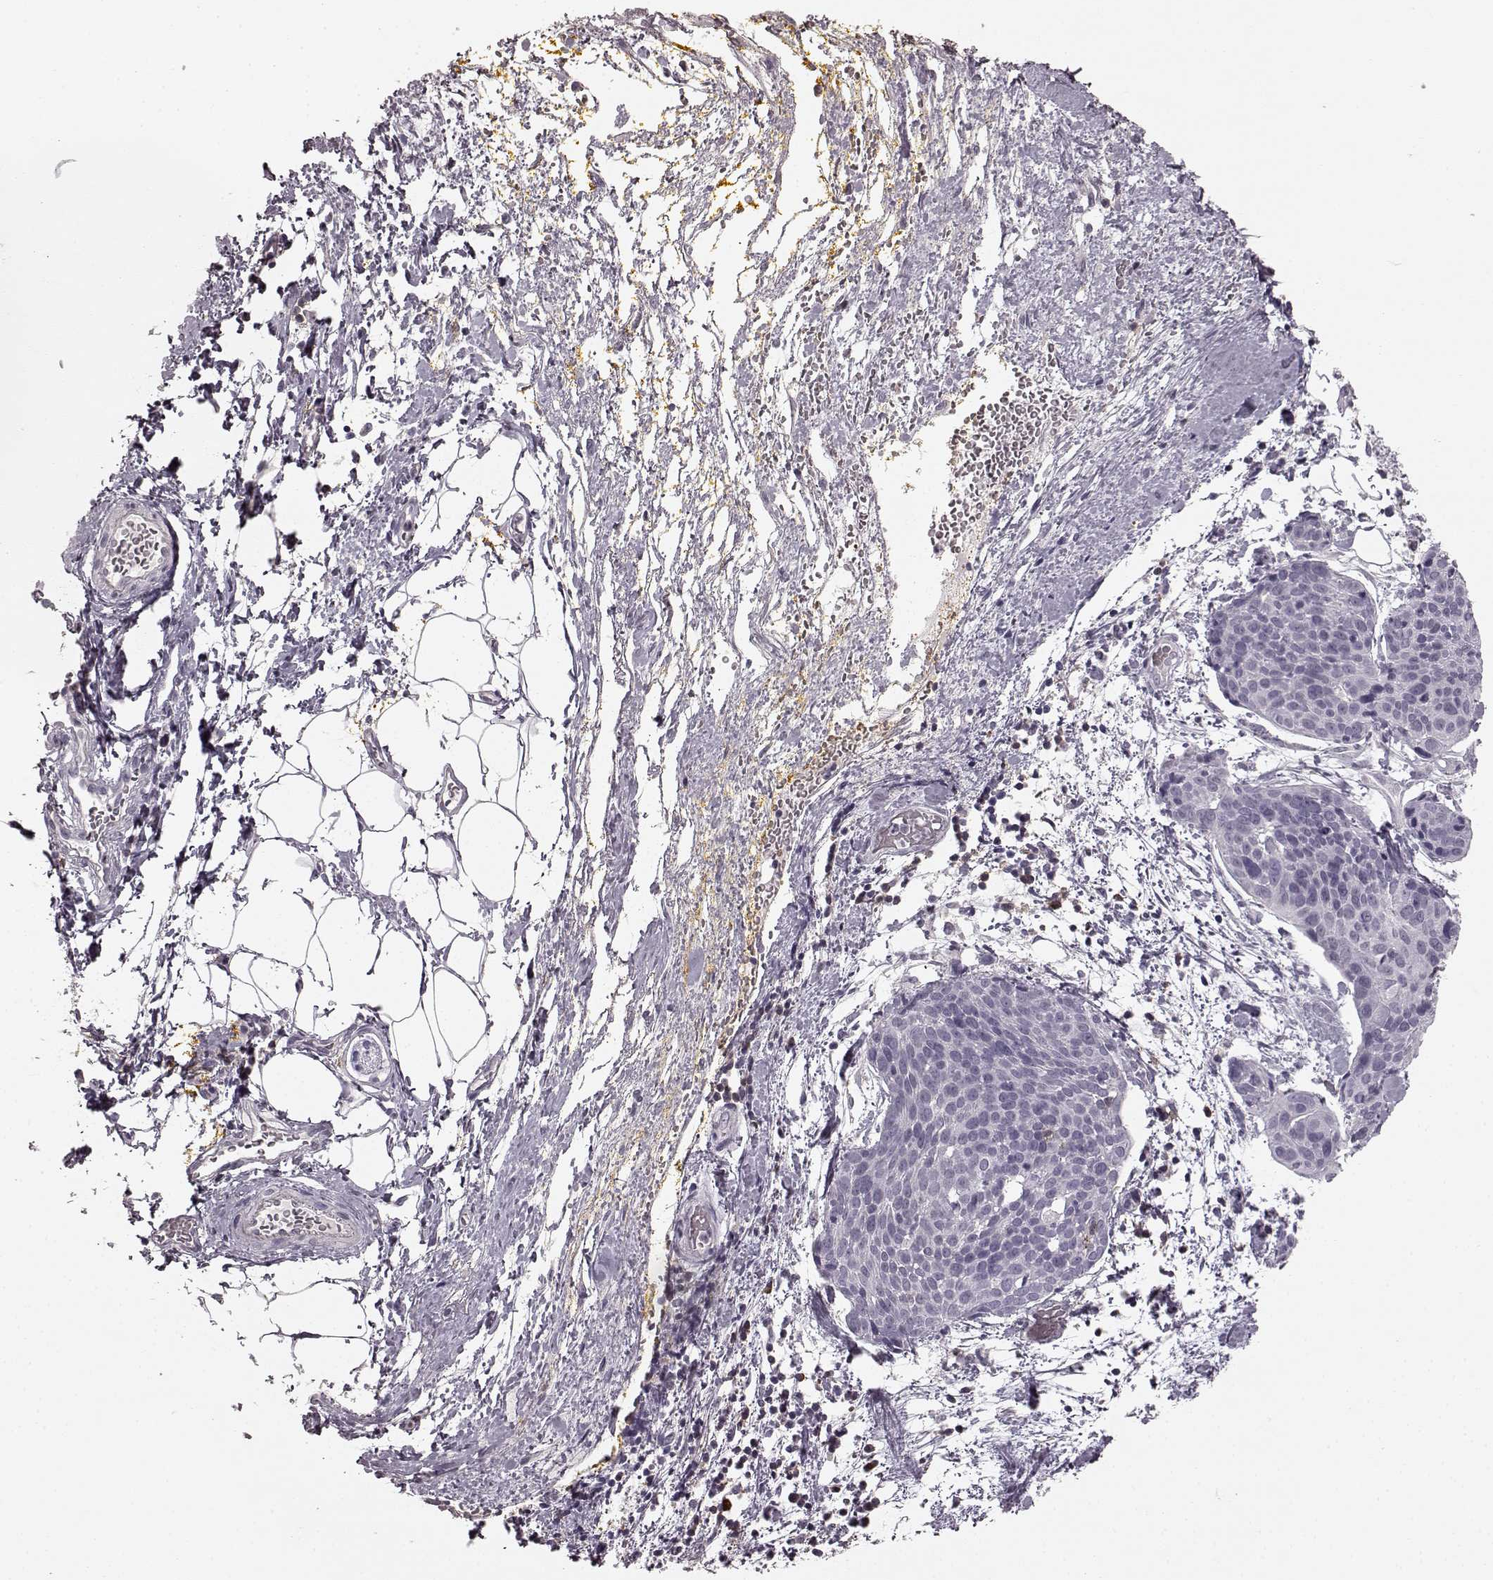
{"staining": {"intensity": "negative", "quantity": "none", "location": "none"}, "tissue": "cervical cancer", "cell_type": "Tumor cells", "image_type": "cancer", "snomed": [{"axis": "morphology", "description": "Squamous cell carcinoma, NOS"}, {"axis": "topography", "description": "Cervix"}], "caption": "Cervical cancer was stained to show a protein in brown. There is no significant positivity in tumor cells.", "gene": "CD28", "patient": {"sex": "female", "age": 39}}